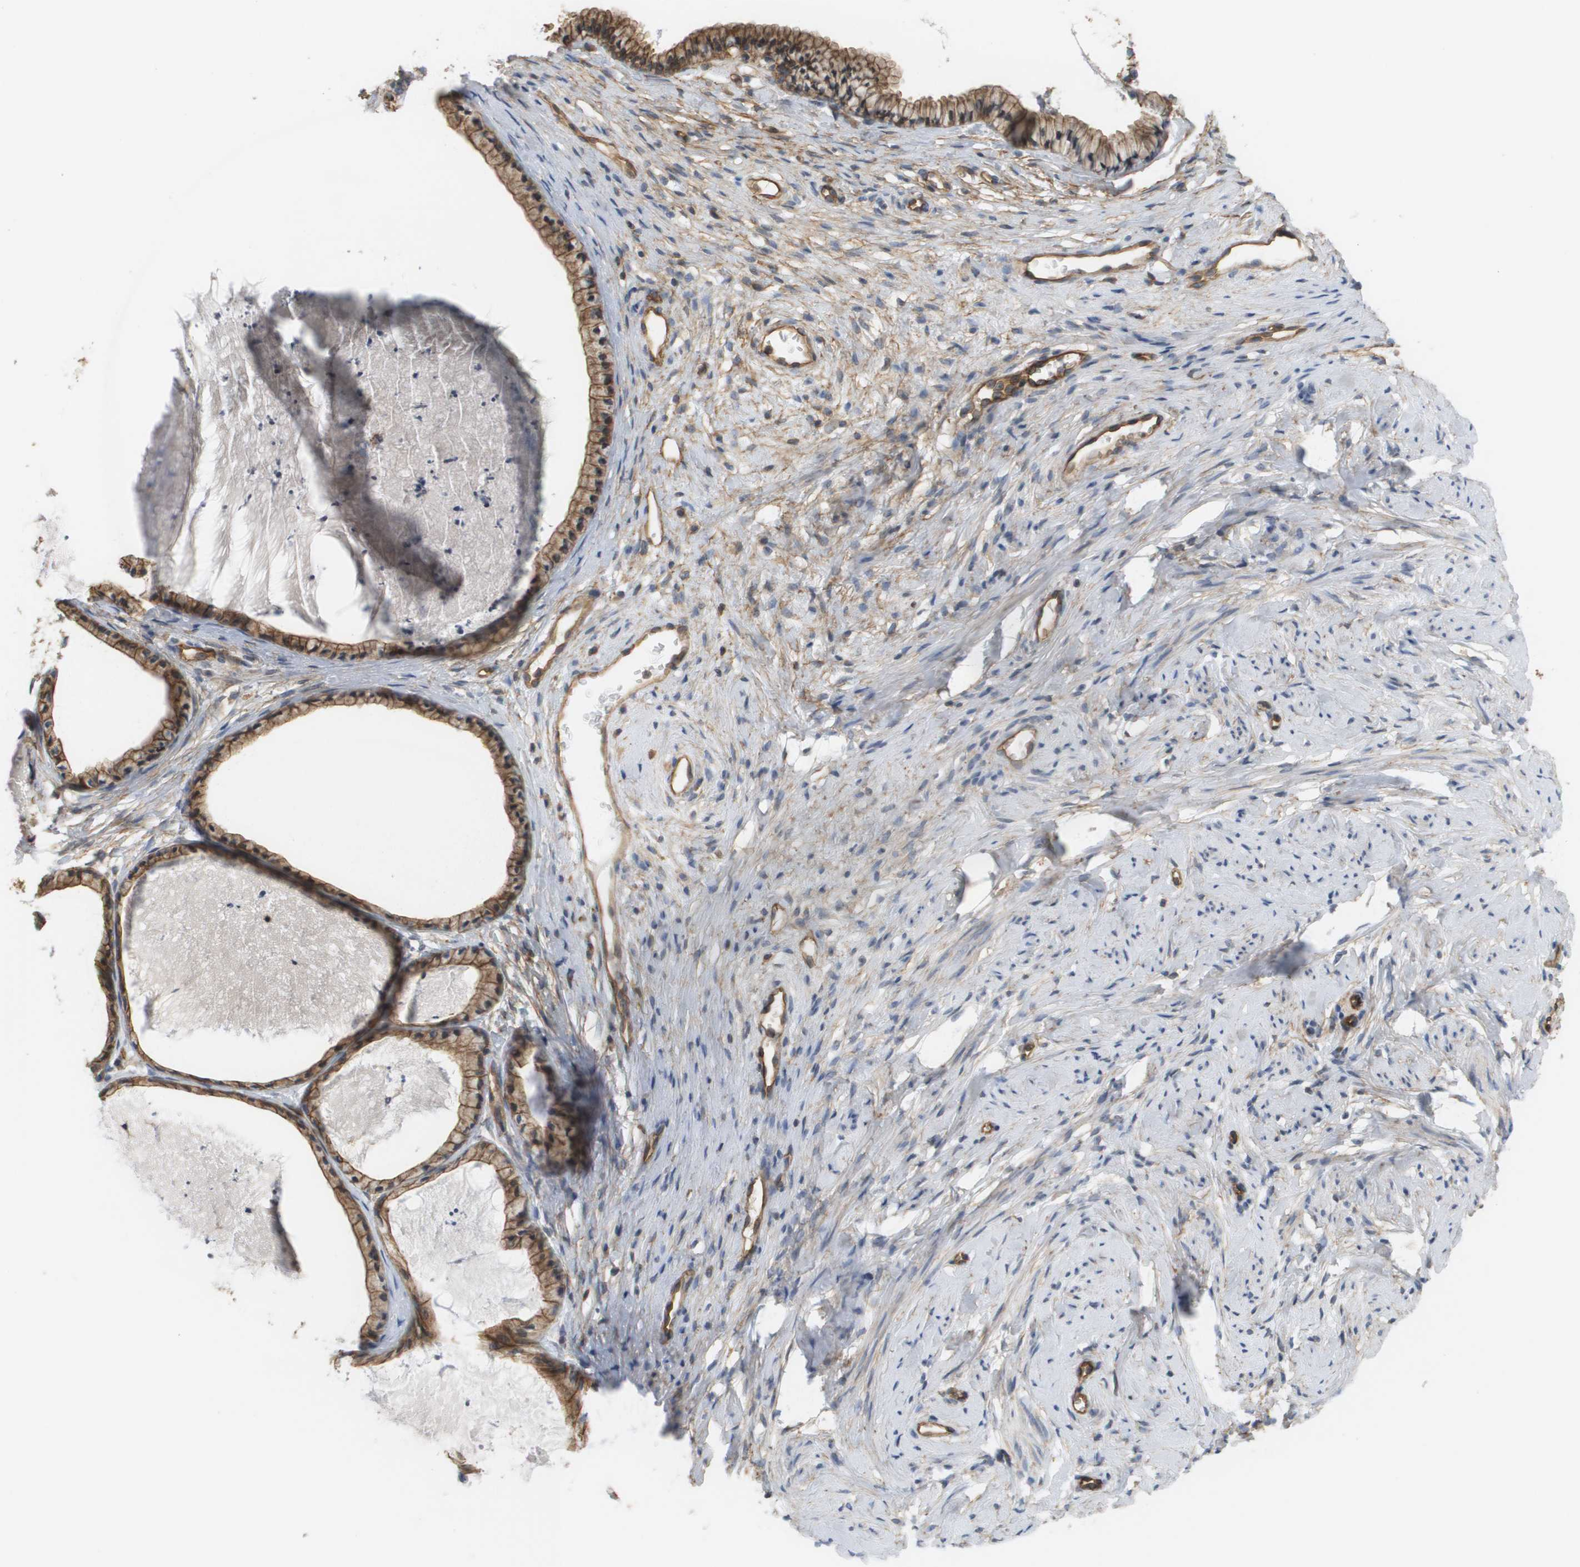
{"staining": {"intensity": "moderate", "quantity": ">75%", "location": "cytoplasmic/membranous"}, "tissue": "cervix", "cell_type": "Glandular cells", "image_type": "normal", "snomed": [{"axis": "morphology", "description": "Normal tissue, NOS"}, {"axis": "topography", "description": "Cervix"}], "caption": "A medium amount of moderate cytoplasmic/membranous staining is identified in approximately >75% of glandular cells in normal cervix.", "gene": "SGMS2", "patient": {"sex": "female", "age": 77}}